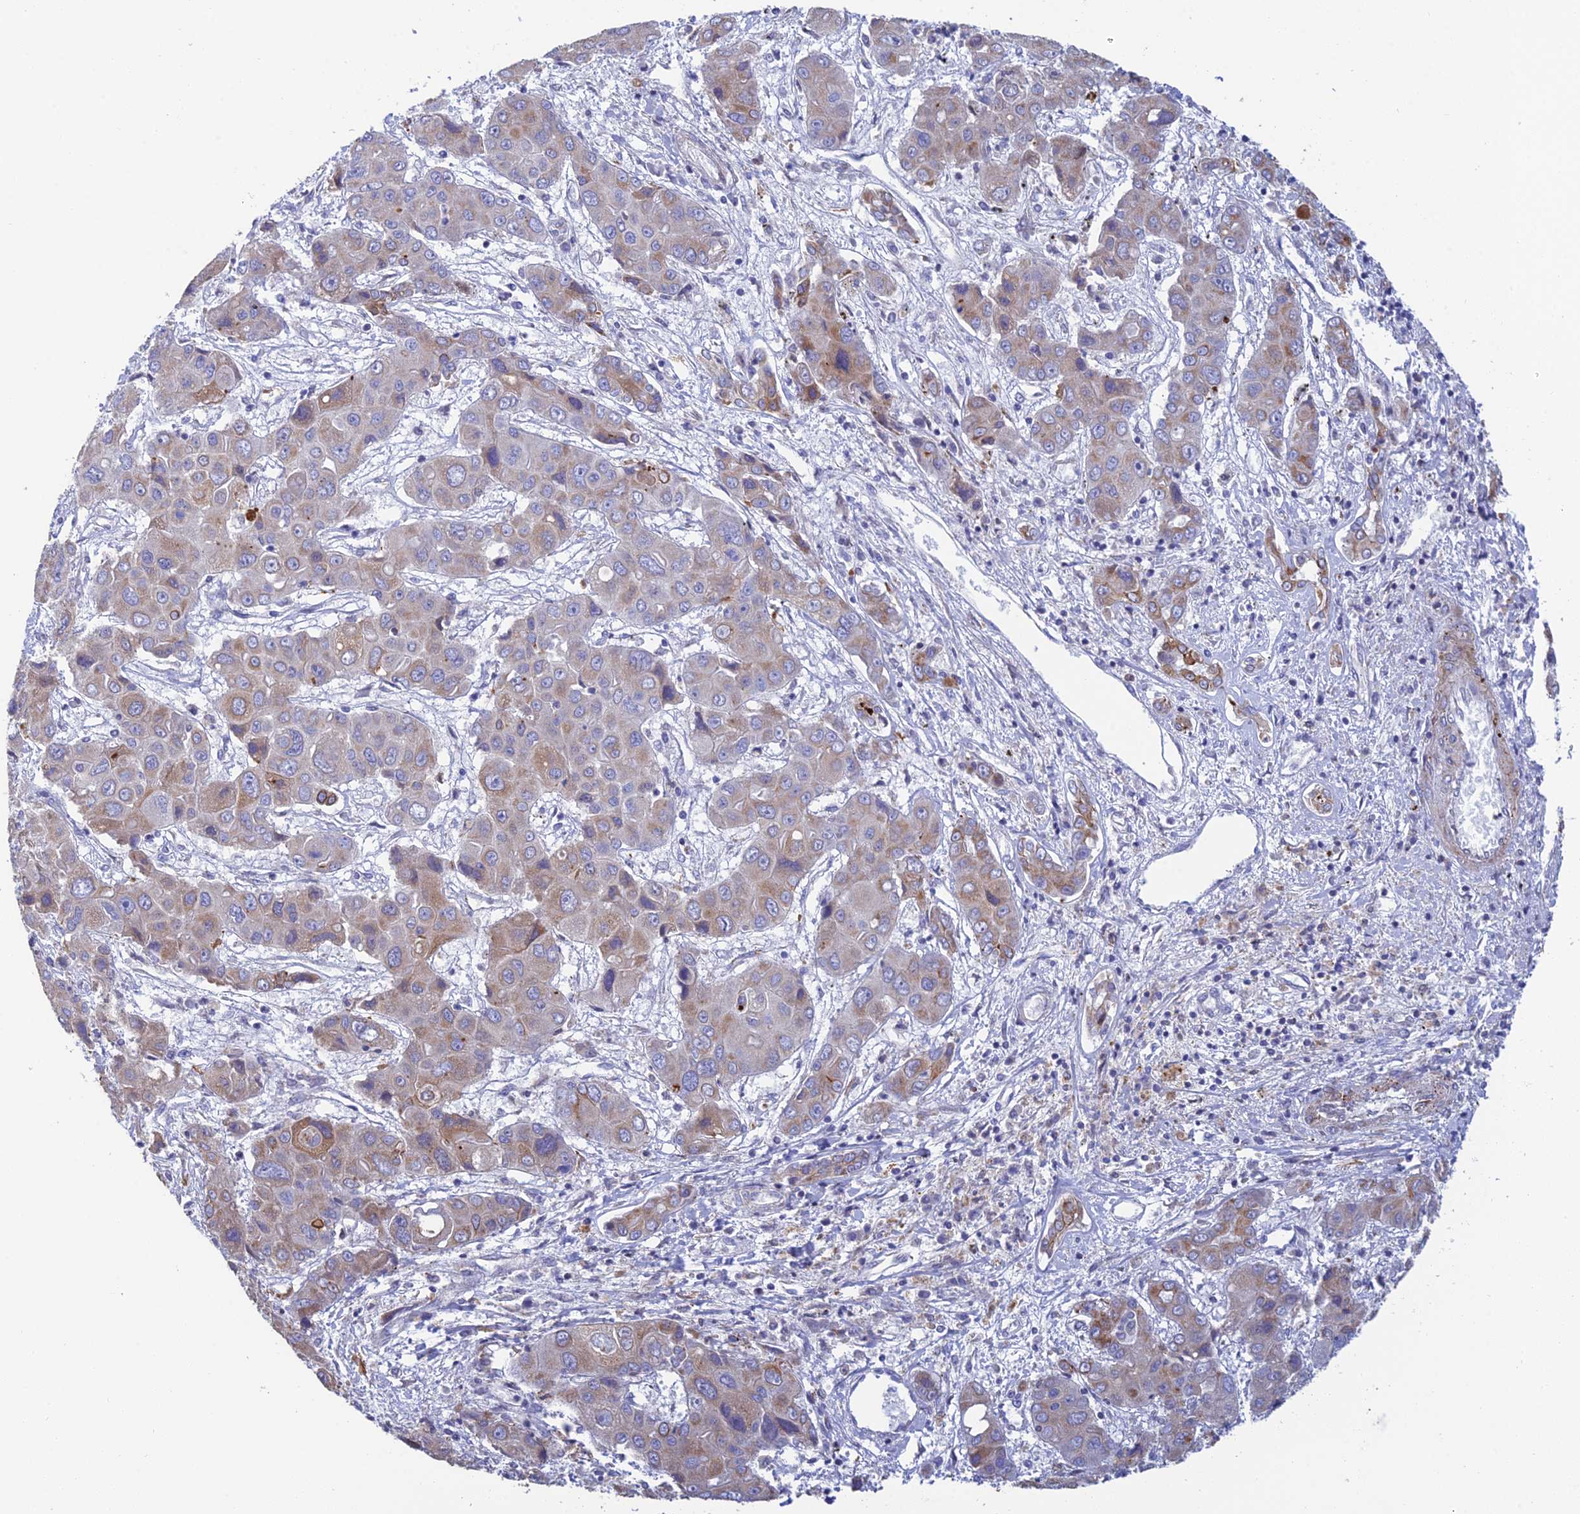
{"staining": {"intensity": "weak", "quantity": "25%-75%", "location": "cytoplasmic/membranous"}, "tissue": "liver cancer", "cell_type": "Tumor cells", "image_type": "cancer", "snomed": [{"axis": "morphology", "description": "Cholangiocarcinoma"}, {"axis": "topography", "description": "Liver"}], "caption": "Brown immunohistochemical staining in human liver cancer (cholangiocarcinoma) shows weak cytoplasmic/membranous staining in approximately 25%-75% of tumor cells.", "gene": "CSPG4", "patient": {"sex": "male", "age": 67}}